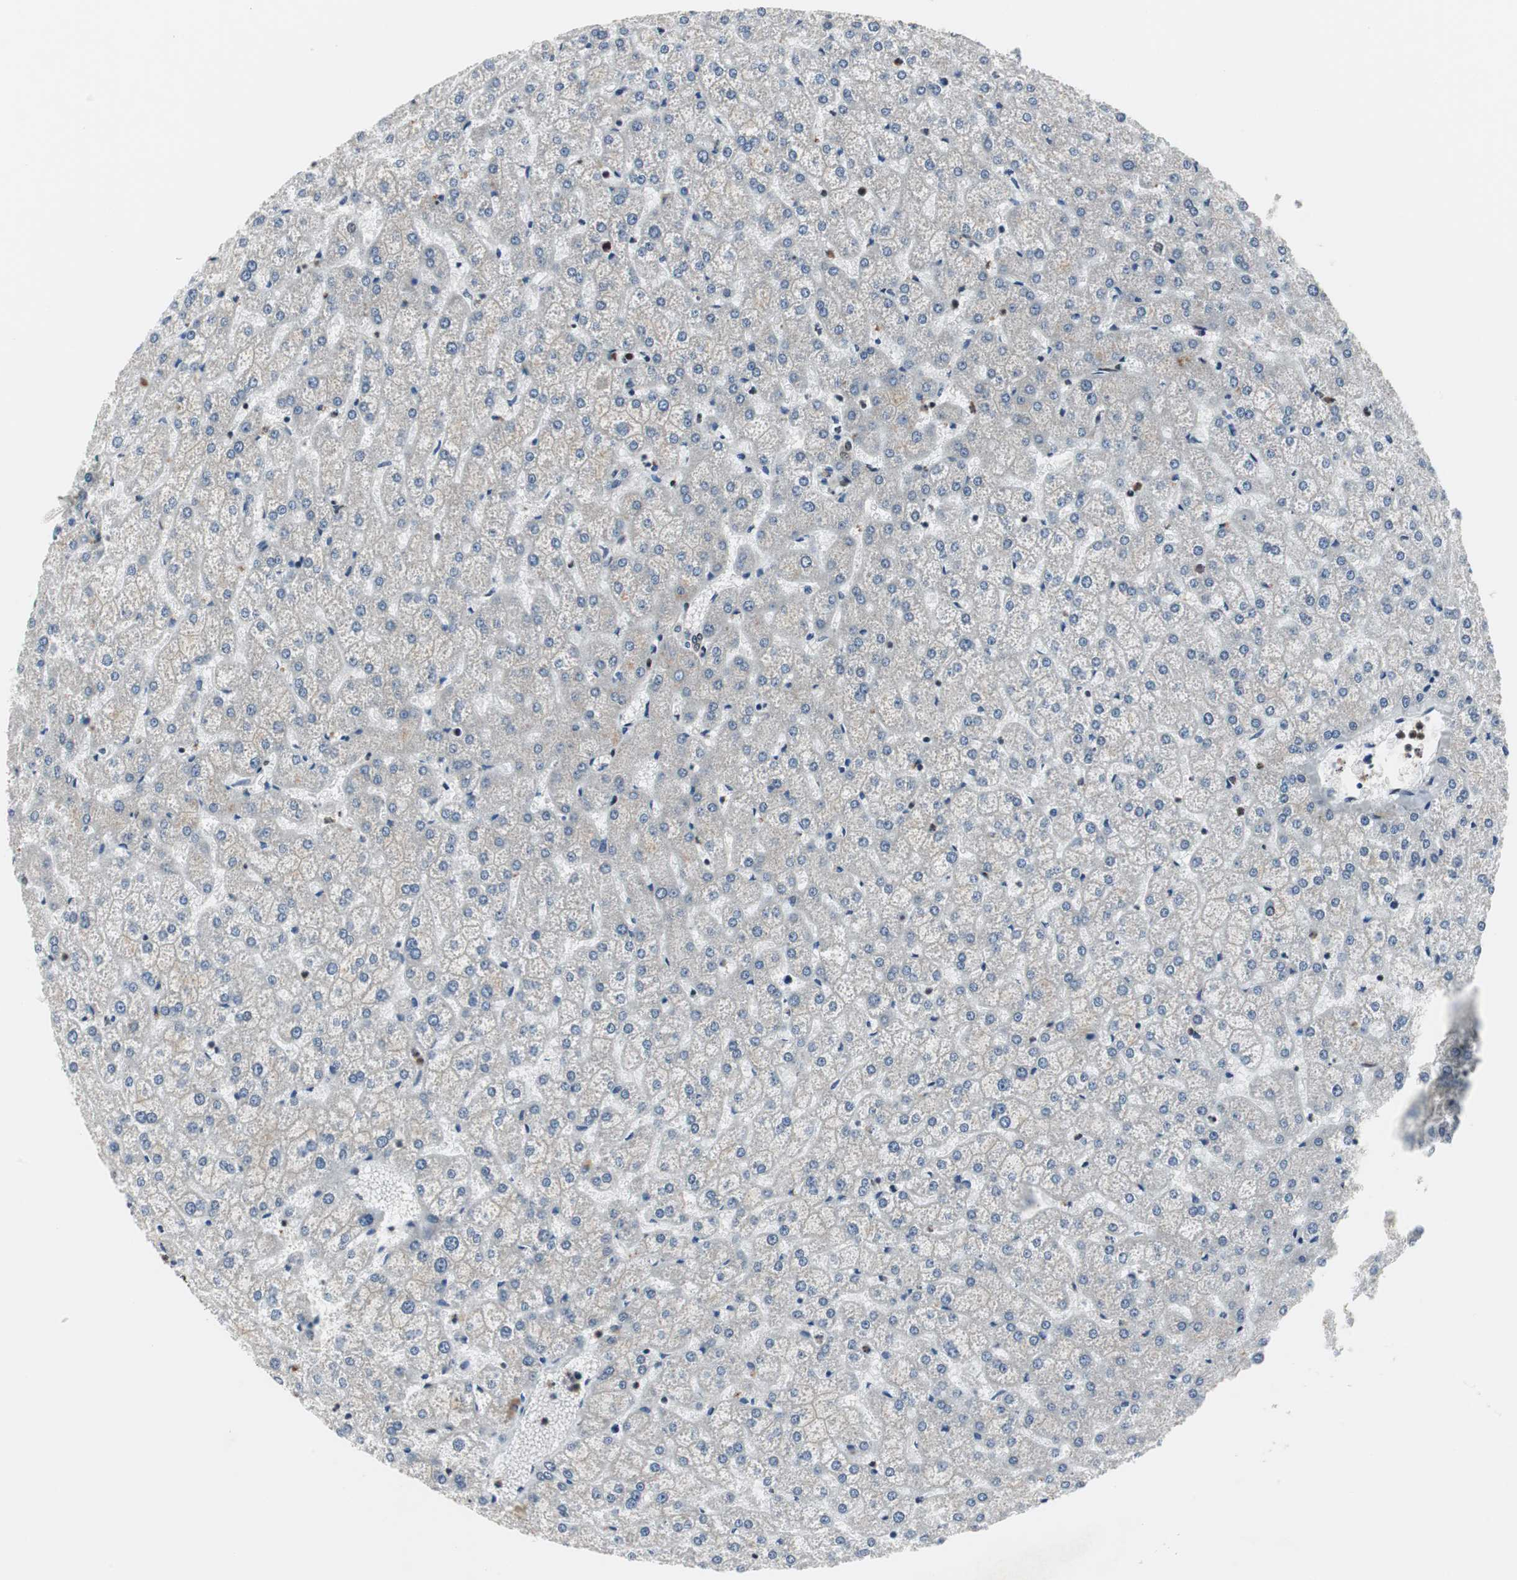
{"staining": {"intensity": "weak", "quantity": ">75%", "location": "nuclear"}, "tissue": "liver", "cell_type": "Cholangiocytes", "image_type": "normal", "snomed": [{"axis": "morphology", "description": "Normal tissue, NOS"}, {"axis": "topography", "description": "Liver"}], "caption": "An image of liver stained for a protein exhibits weak nuclear brown staining in cholangiocytes. The staining is performed using DAB brown chromogen to label protein expression. The nuclei are counter-stained blue using hematoxylin.", "gene": "CDK9", "patient": {"sex": "female", "age": 32}}